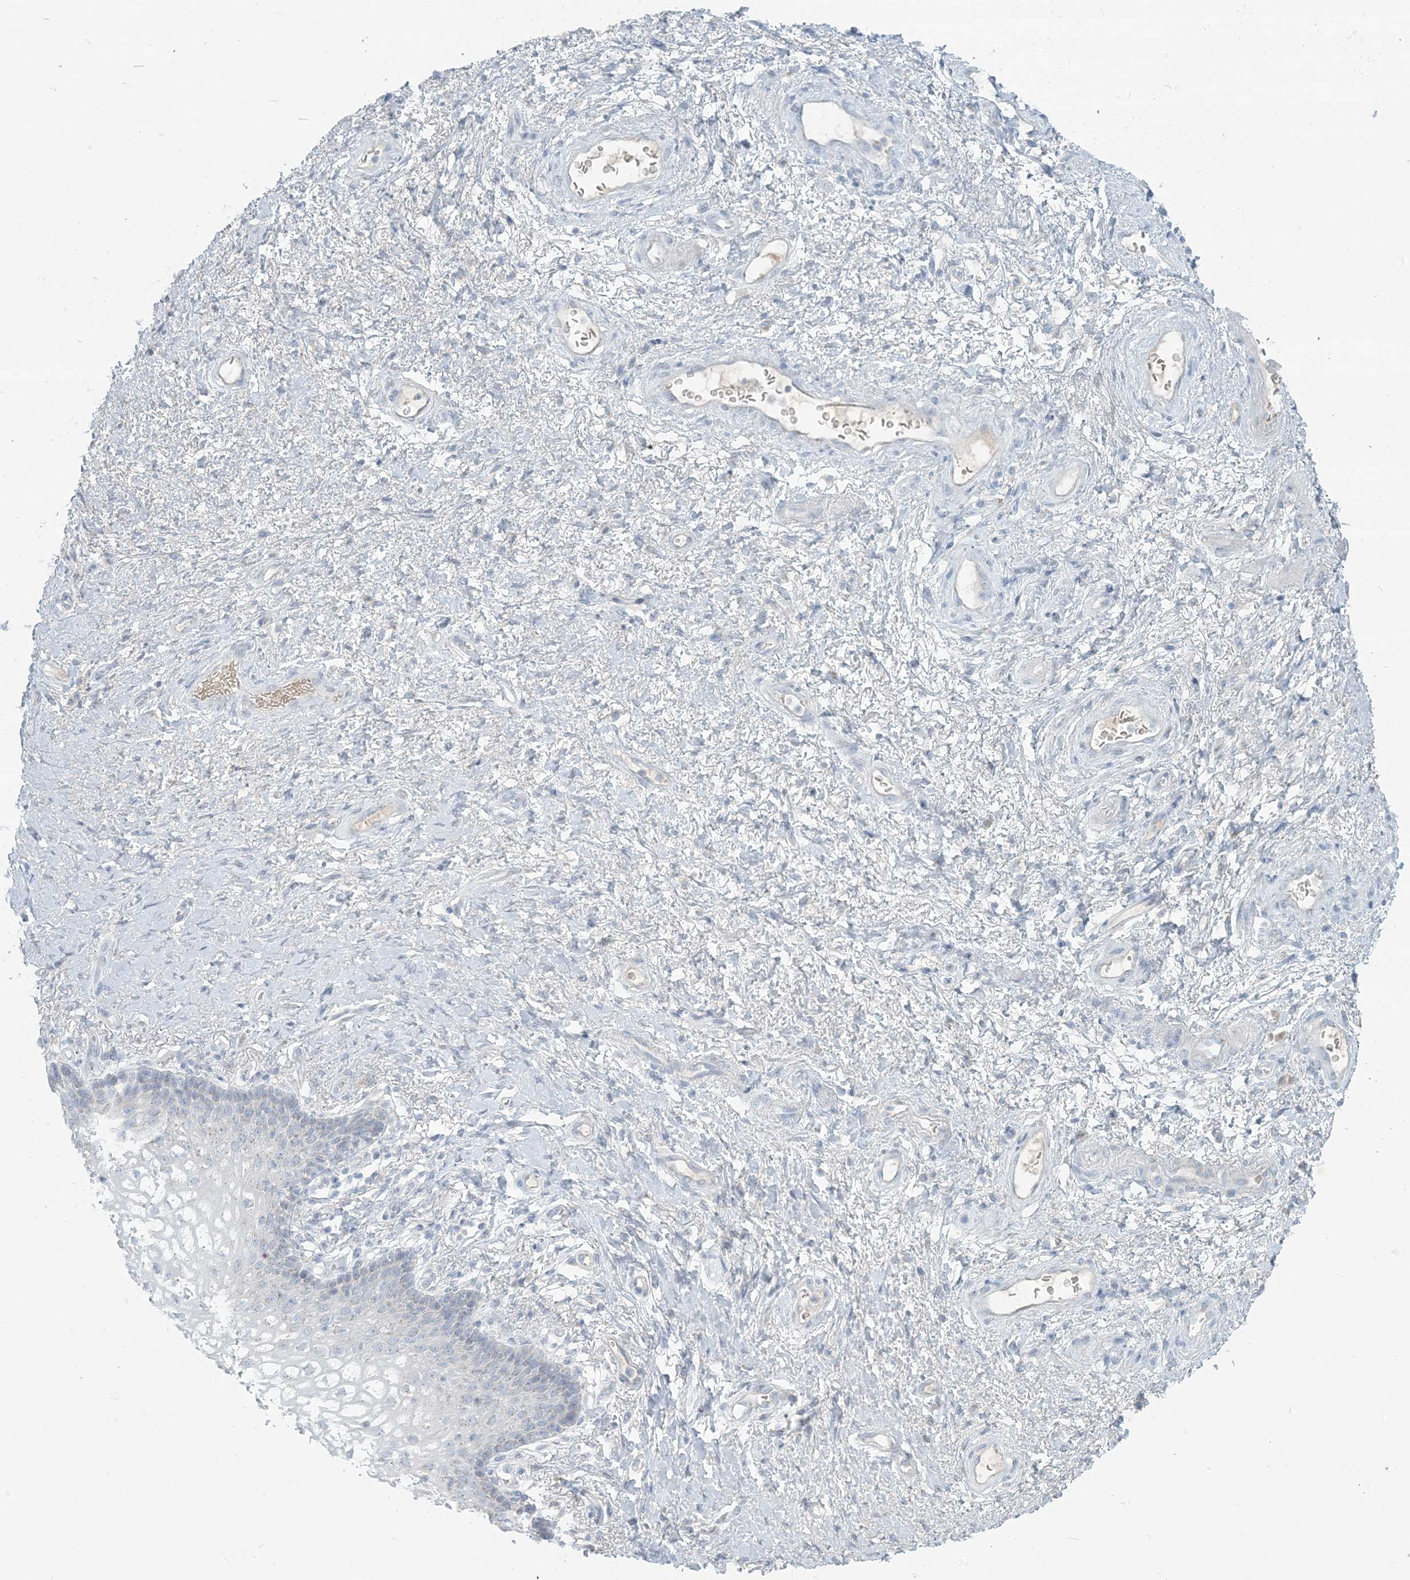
{"staining": {"intensity": "negative", "quantity": "none", "location": "none"}, "tissue": "vagina", "cell_type": "Squamous epithelial cells", "image_type": "normal", "snomed": [{"axis": "morphology", "description": "Normal tissue, NOS"}, {"axis": "topography", "description": "Vagina"}], "caption": "This is a histopathology image of IHC staining of benign vagina, which shows no expression in squamous epithelial cells. (DAB (3,3'-diaminobenzidine) immunohistochemistry, high magnification).", "gene": "SCML1", "patient": {"sex": "female", "age": 60}}